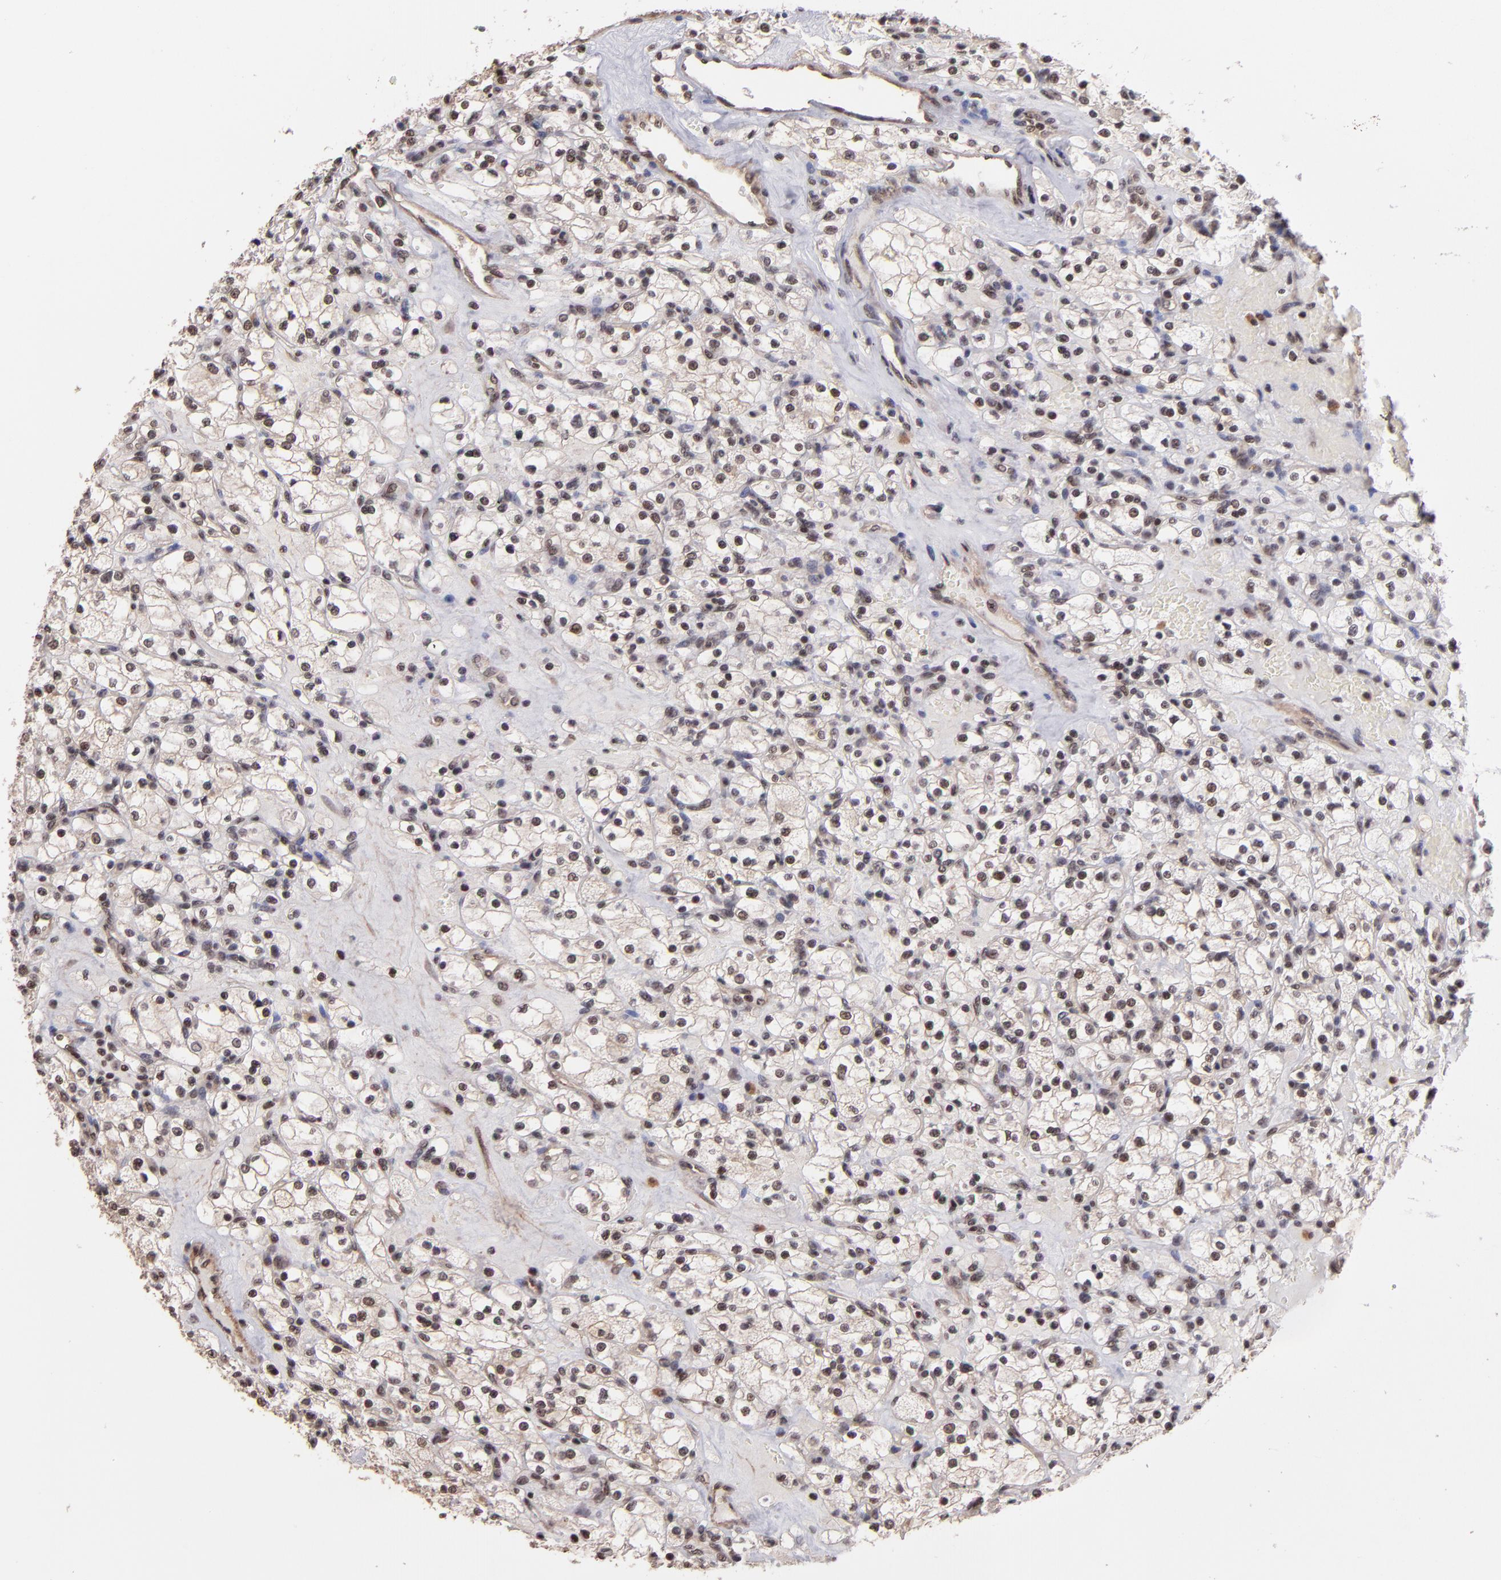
{"staining": {"intensity": "weak", "quantity": "<25%", "location": "nuclear"}, "tissue": "renal cancer", "cell_type": "Tumor cells", "image_type": "cancer", "snomed": [{"axis": "morphology", "description": "Adenocarcinoma, NOS"}, {"axis": "topography", "description": "Kidney"}], "caption": "A micrograph of renal adenocarcinoma stained for a protein demonstrates no brown staining in tumor cells.", "gene": "TERF2", "patient": {"sex": "female", "age": 83}}